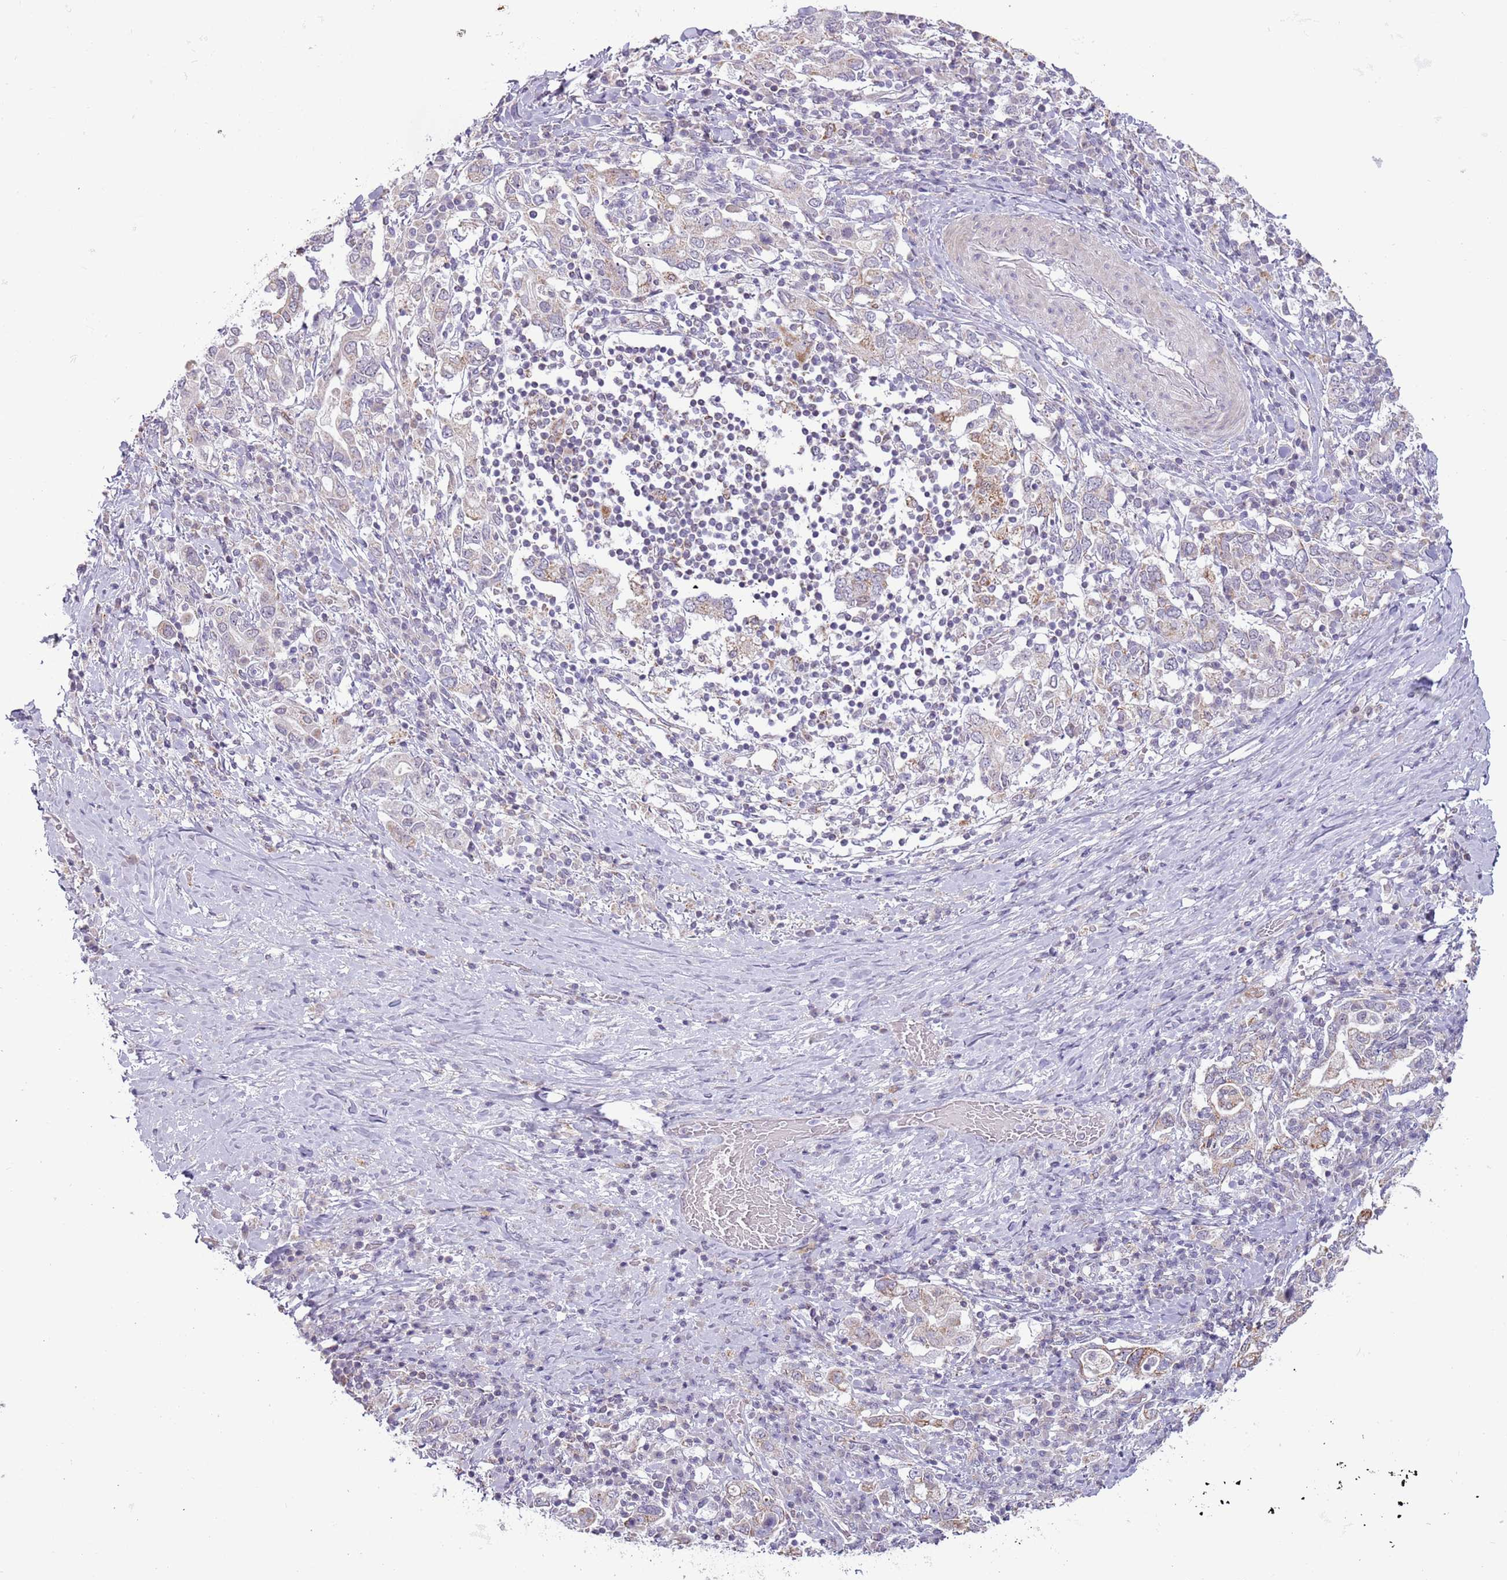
{"staining": {"intensity": "moderate", "quantity": "<25%", "location": "cytoplasmic/membranous"}, "tissue": "stomach cancer", "cell_type": "Tumor cells", "image_type": "cancer", "snomed": [{"axis": "morphology", "description": "Adenocarcinoma, NOS"}, {"axis": "topography", "description": "Stomach, upper"}, {"axis": "topography", "description": "Stomach"}], "caption": "Stomach cancer (adenocarcinoma) stained with a brown dye shows moderate cytoplasmic/membranous positive positivity in about <25% of tumor cells.", "gene": "MLLT11", "patient": {"sex": "male", "age": 62}}